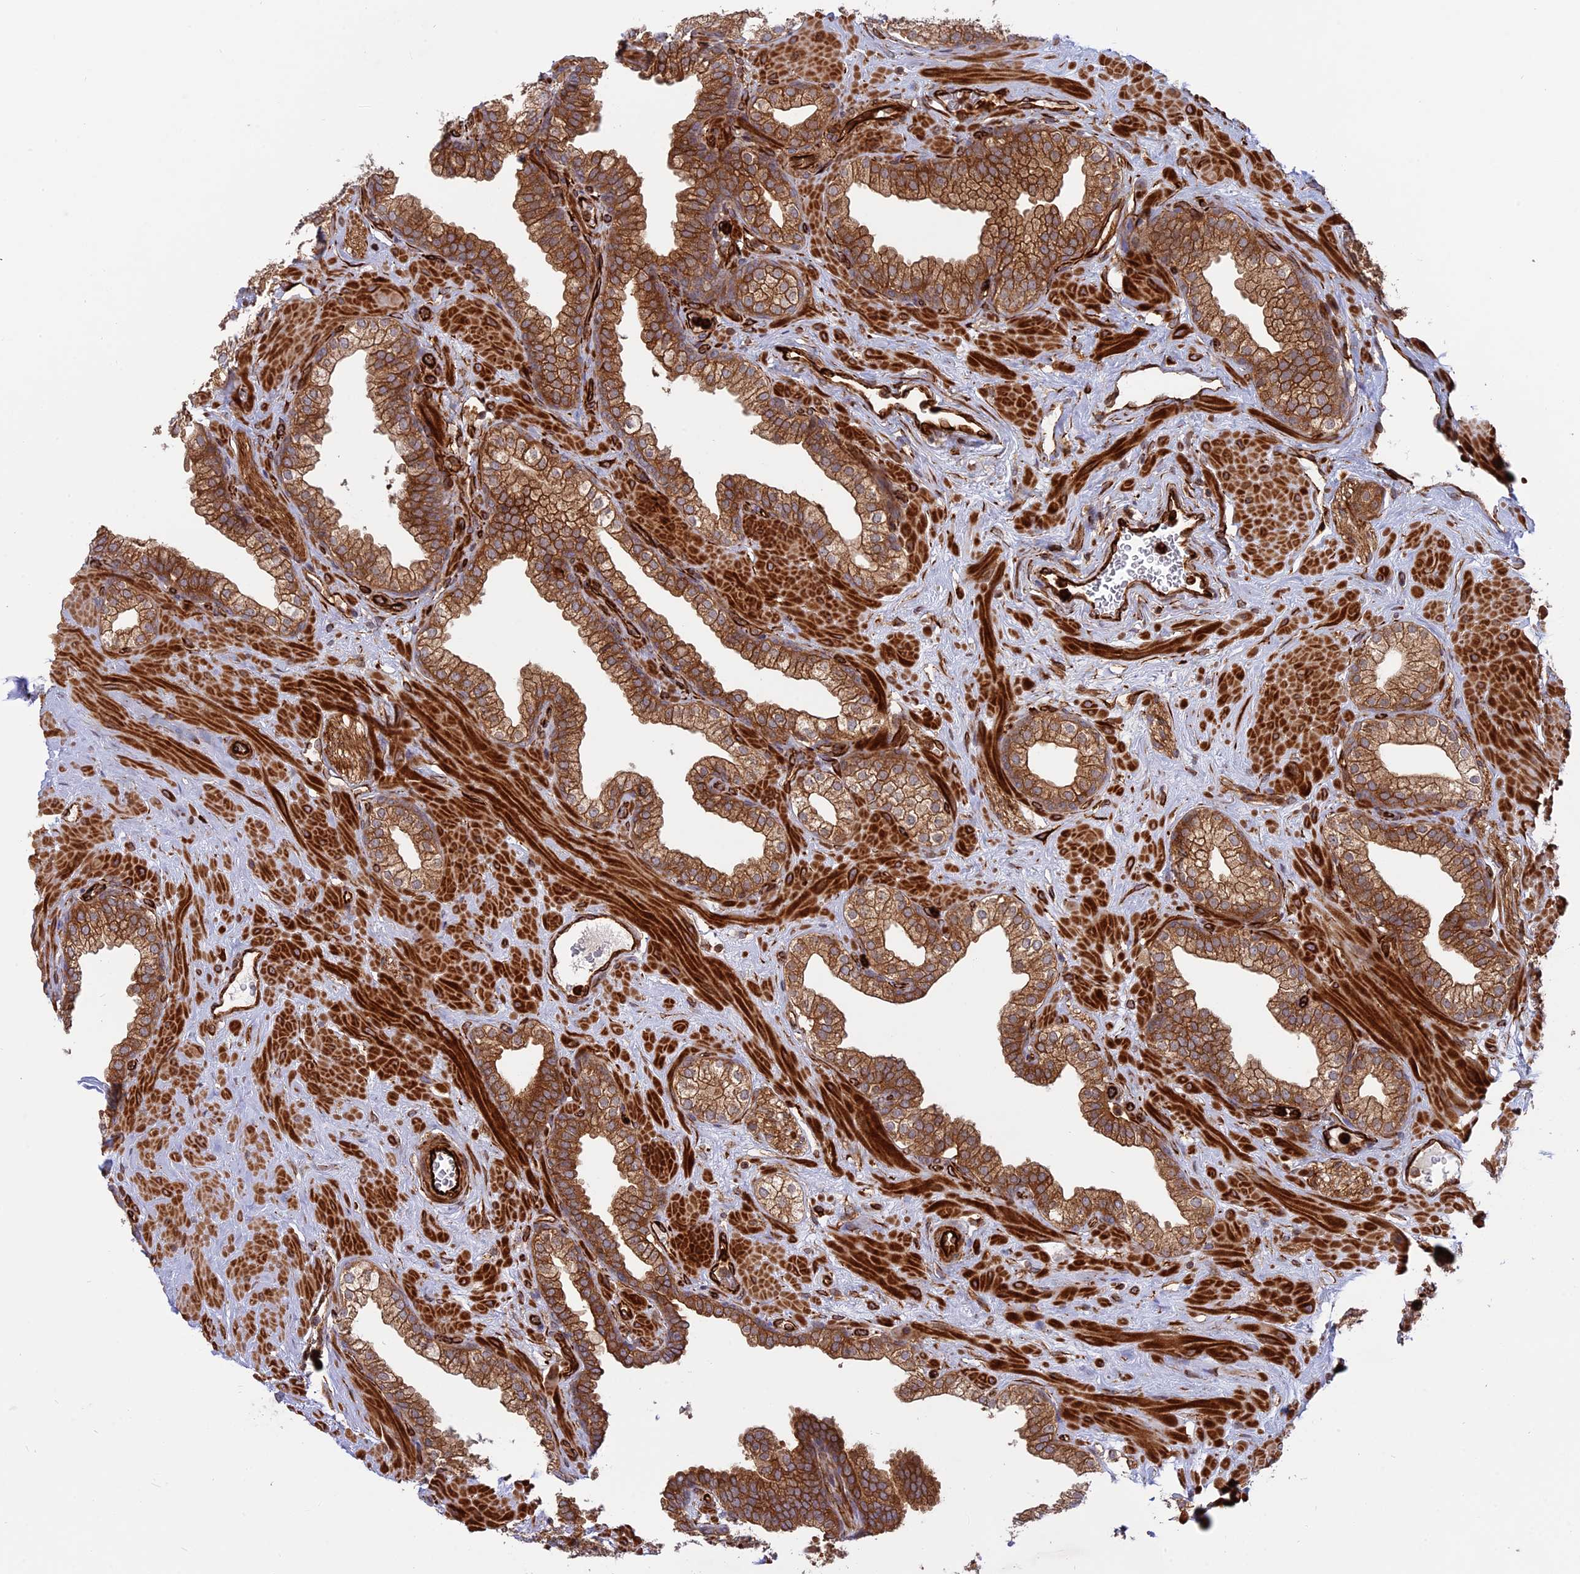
{"staining": {"intensity": "moderate", "quantity": ">75%", "location": "cytoplasmic/membranous"}, "tissue": "prostate", "cell_type": "Glandular cells", "image_type": "normal", "snomed": [{"axis": "morphology", "description": "Normal tissue, NOS"}, {"axis": "morphology", "description": "Urothelial carcinoma, Low grade"}, {"axis": "topography", "description": "Urinary bladder"}, {"axis": "topography", "description": "Prostate"}], "caption": "Human prostate stained for a protein (brown) shows moderate cytoplasmic/membranous positive positivity in approximately >75% of glandular cells.", "gene": "PHLDB3", "patient": {"sex": "male", "age": 60}}